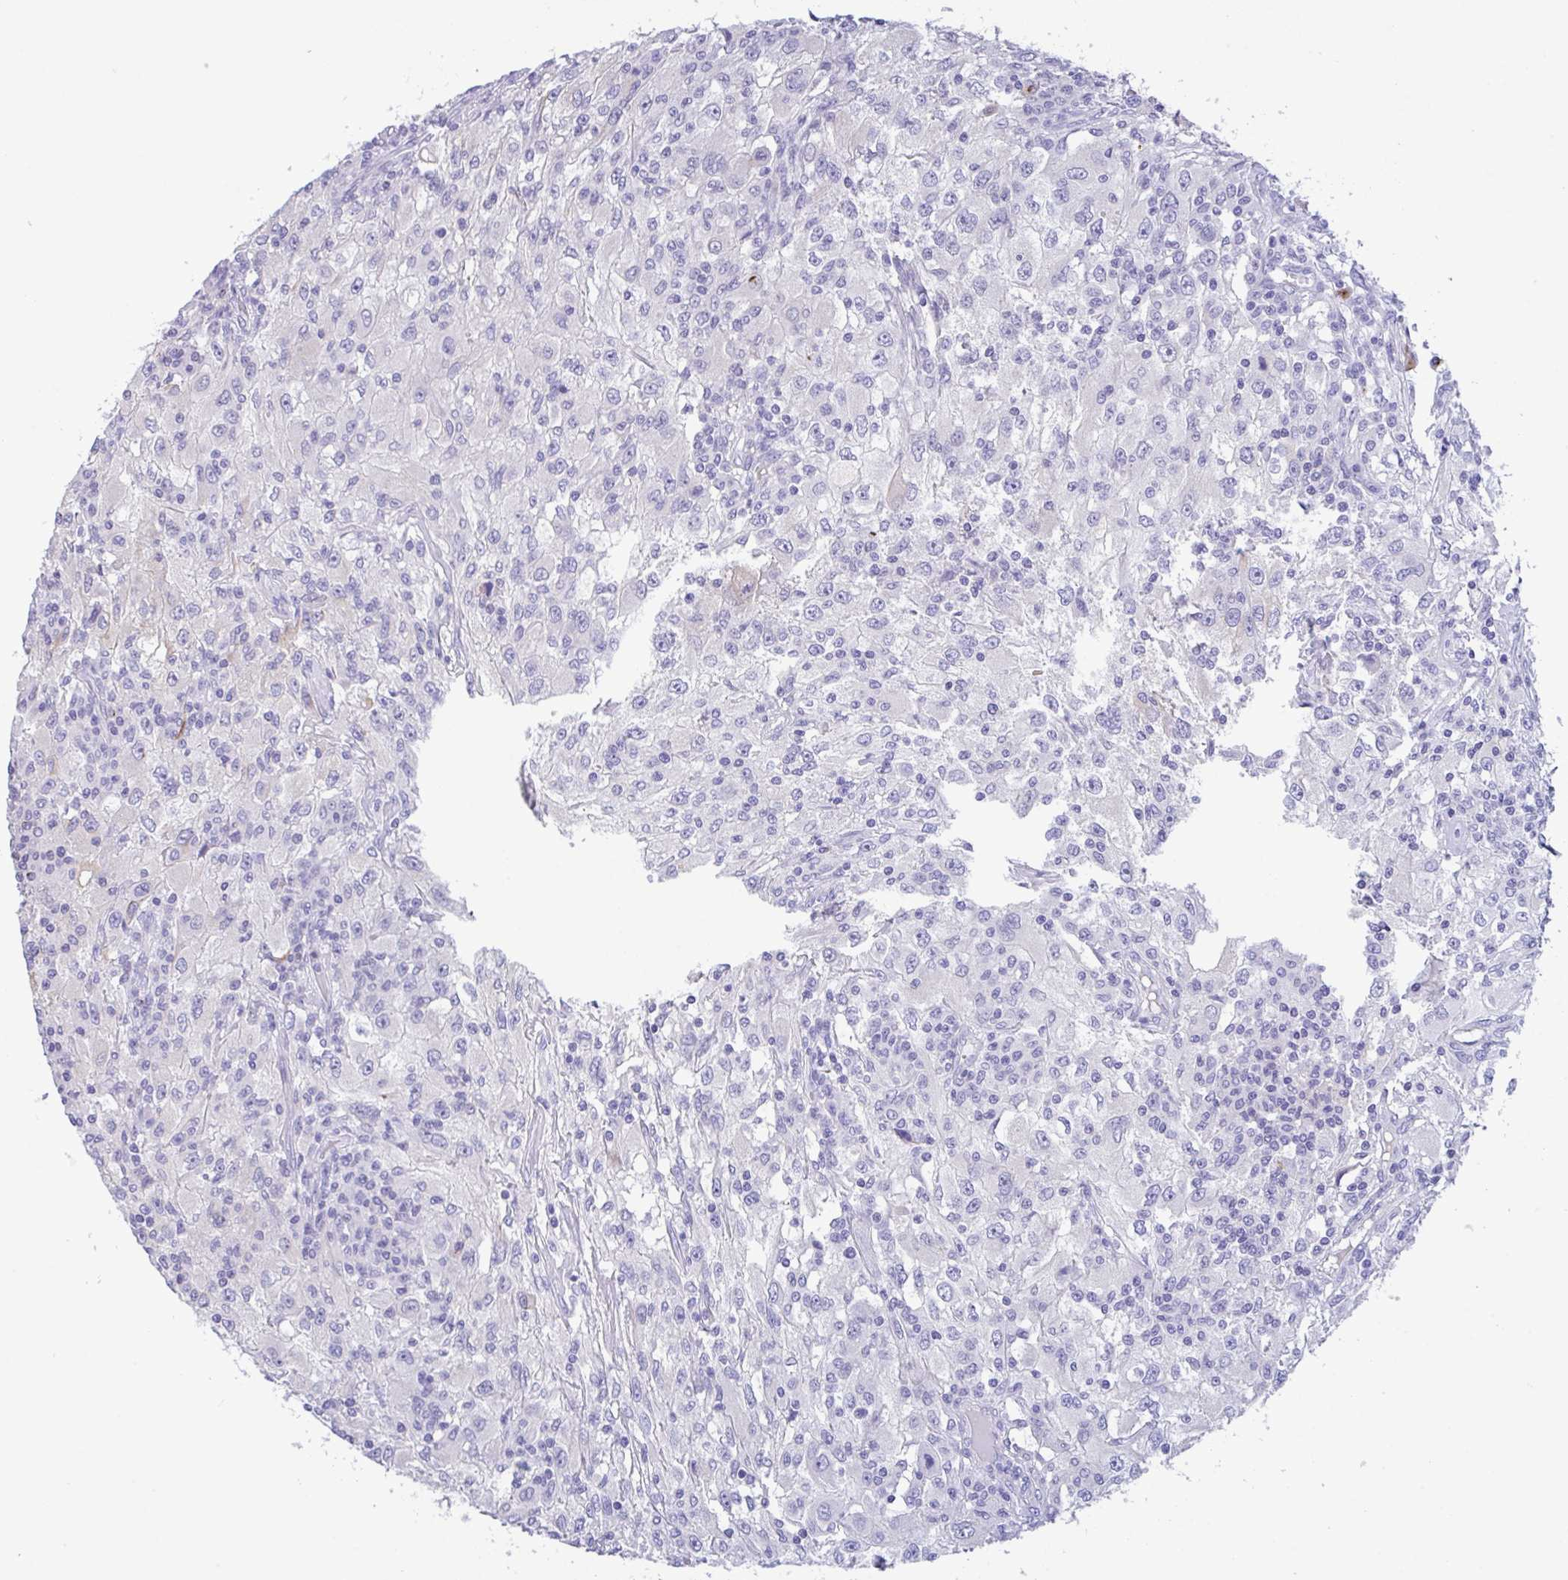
{"staining": {"intensity": "negative", "quantity": "none", "location": "none"}, "tissue": "renal cancer", "cell_type": "Tumor cells", "image_type": "cancer", "snomed": [{"axis": "morphology", "description": "Adenocarcinoma, NOS"}, {"axis": "topography", "description": "Kidney"}], "caption": "Tumor cells show no significant expression in renal cancer (adenocarcinoma).", "gene": "FBXL20", "patient": {"sex": "female", "age": 67}}